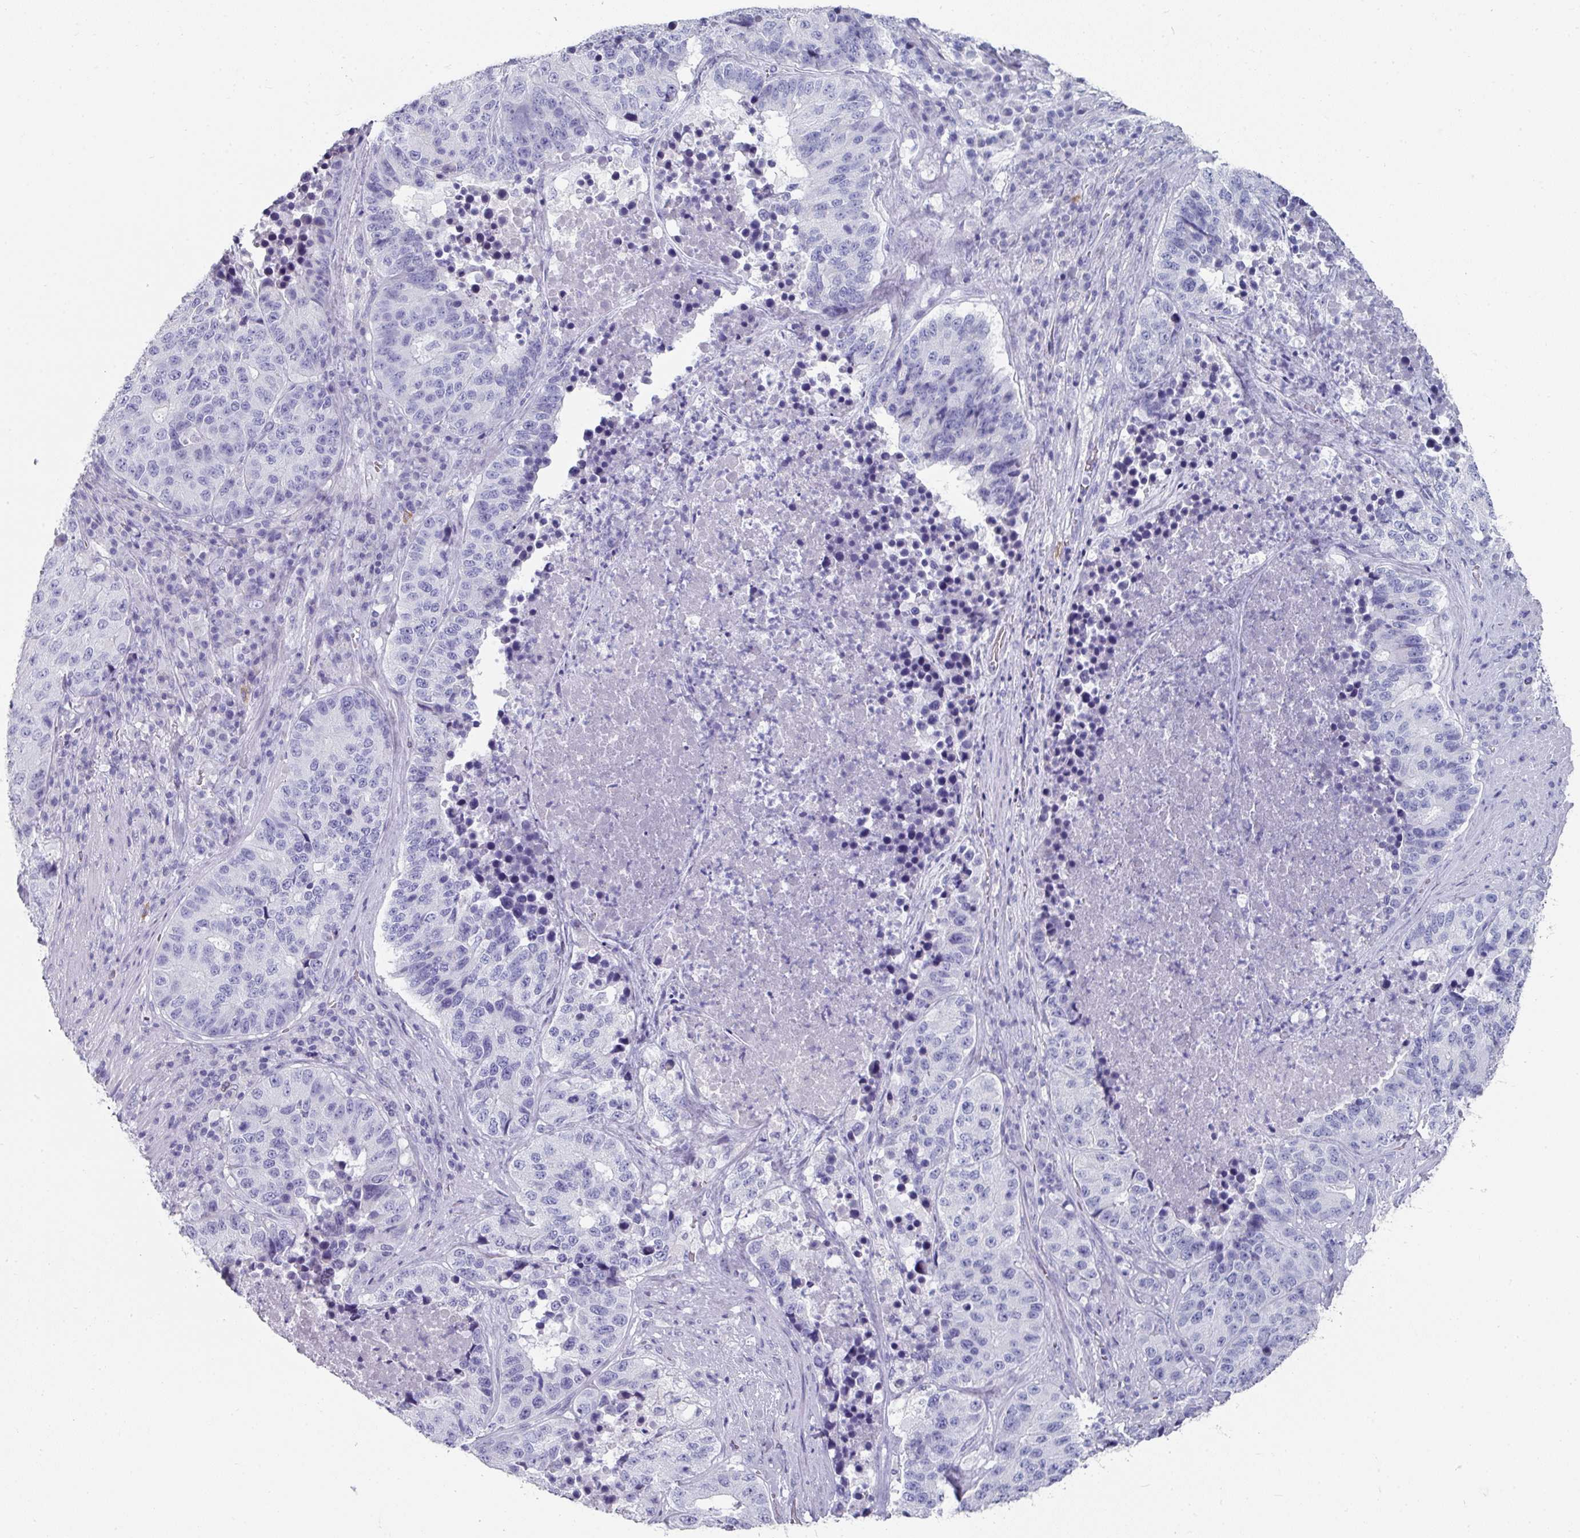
{"staining": {"intensity": "negative", "quantity": "none", "location": "none"}, "tissue": "stomach cancer", "cell_type": "Tumor cells", "image_type": "cancer", "snomed": [{"axis": "morphology", "description": "Adenocarcinoma, NOS"}, {"axis": "topography", "description": "Stomach"}], "caption": "A histopathology image of human stomach cancer (adenocarcinoma) is negative for staining in tumor cells.", "gene": "SETBP1", "patient": {"sex": "male", "age": 71}}